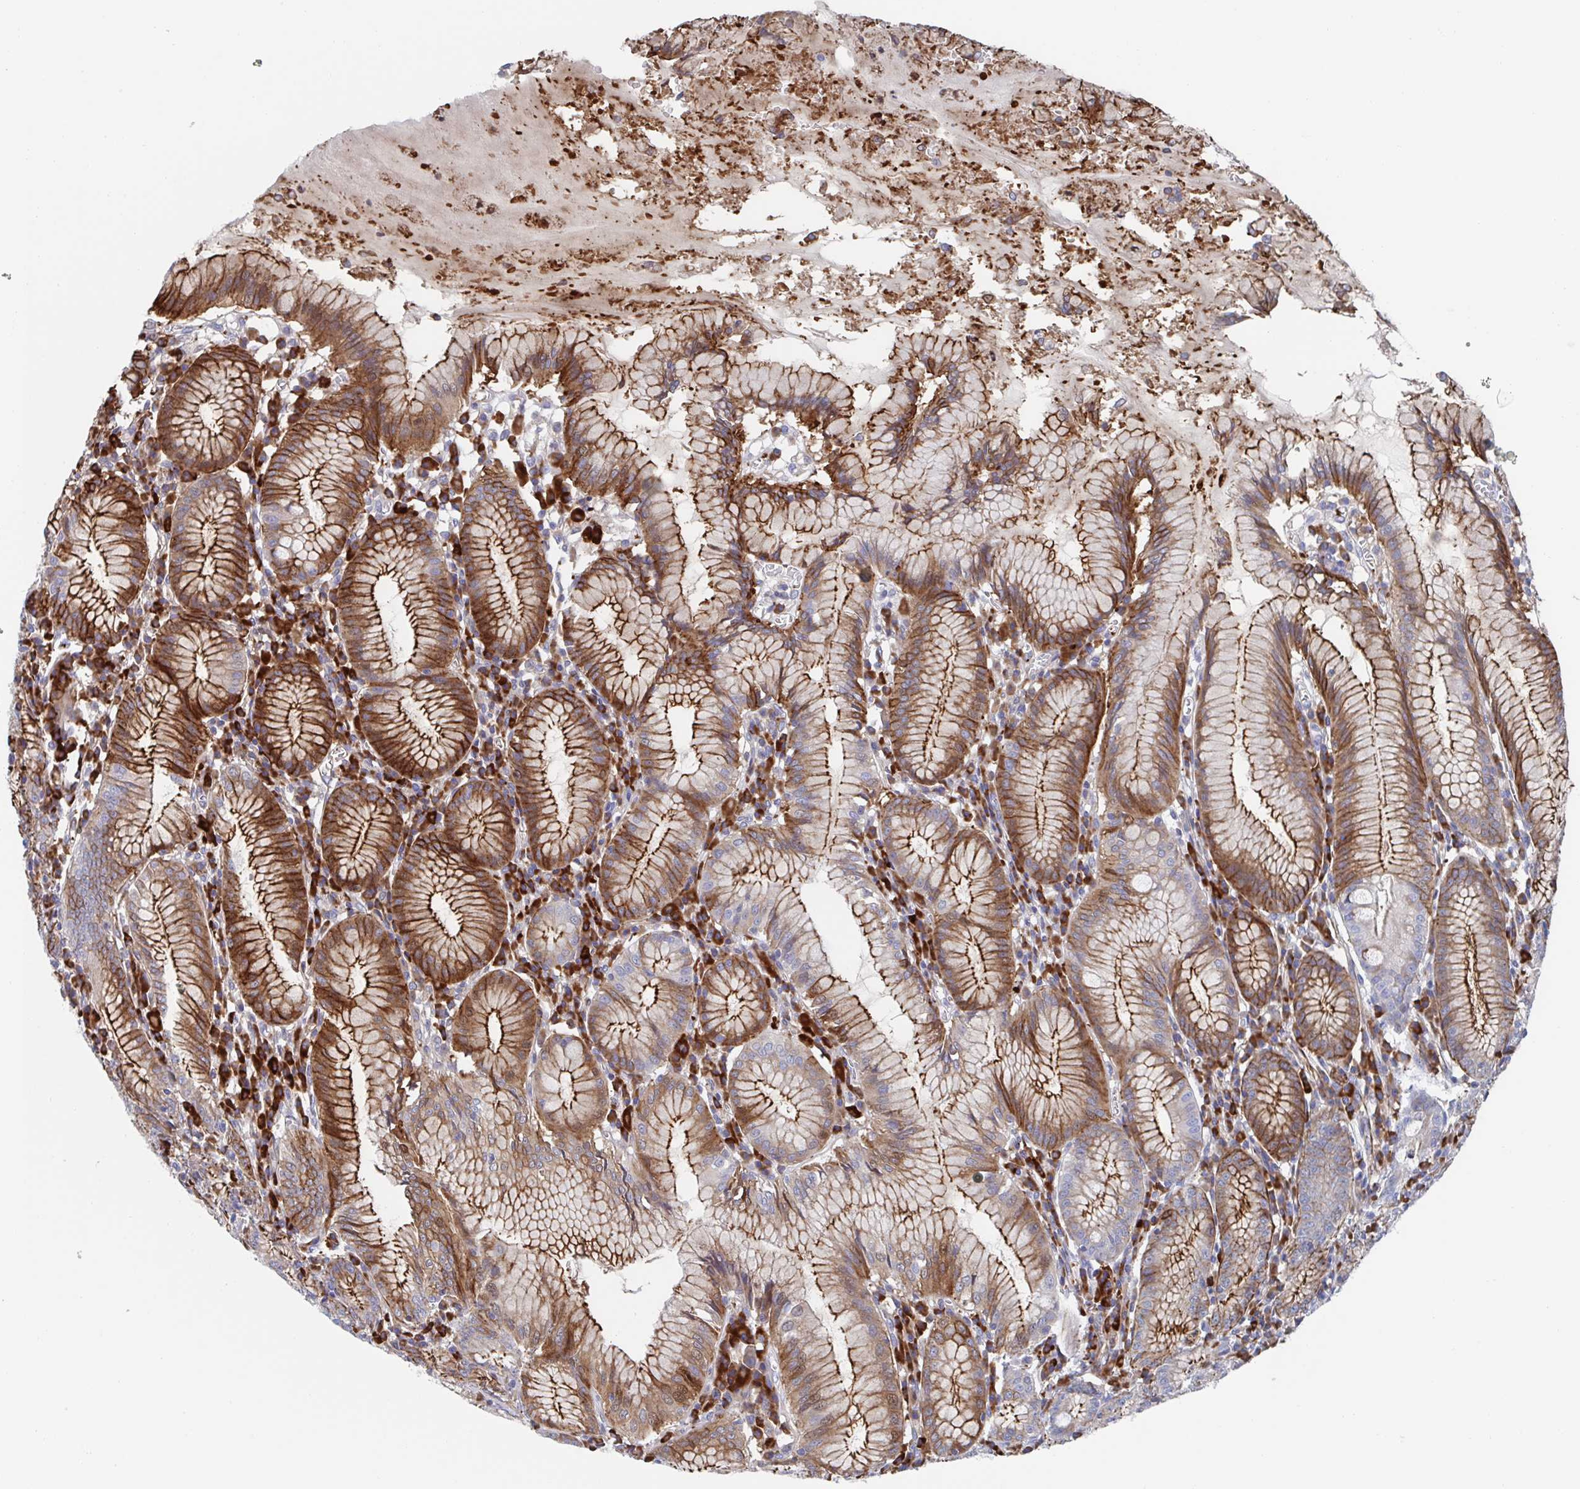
{"staining": {"intensity": "strong", "quantity": "25%-75%", "location": "cytoplasmic/membranous"}, "tissue": "stomach", "cell_type": "Glandular cells", "image_type": "normal", "snomed": [{"axis": "morphology", "description": "Normal tissue, NOS"}, {"axis": "topography", "description": "Stomach"}], "caption": "High-magnification brightfield microscopy of benign stomach stained with DAB (3,3'-diaminobenzidine) (brown) and counterstained with hematoxylin (blue). glandular cells exhibit strong cytoplasmic/membranous expression is seen in approximately25%-75% of cells.", "gene": "KLC3", "patient": {"sex": "male", "age": 55}}